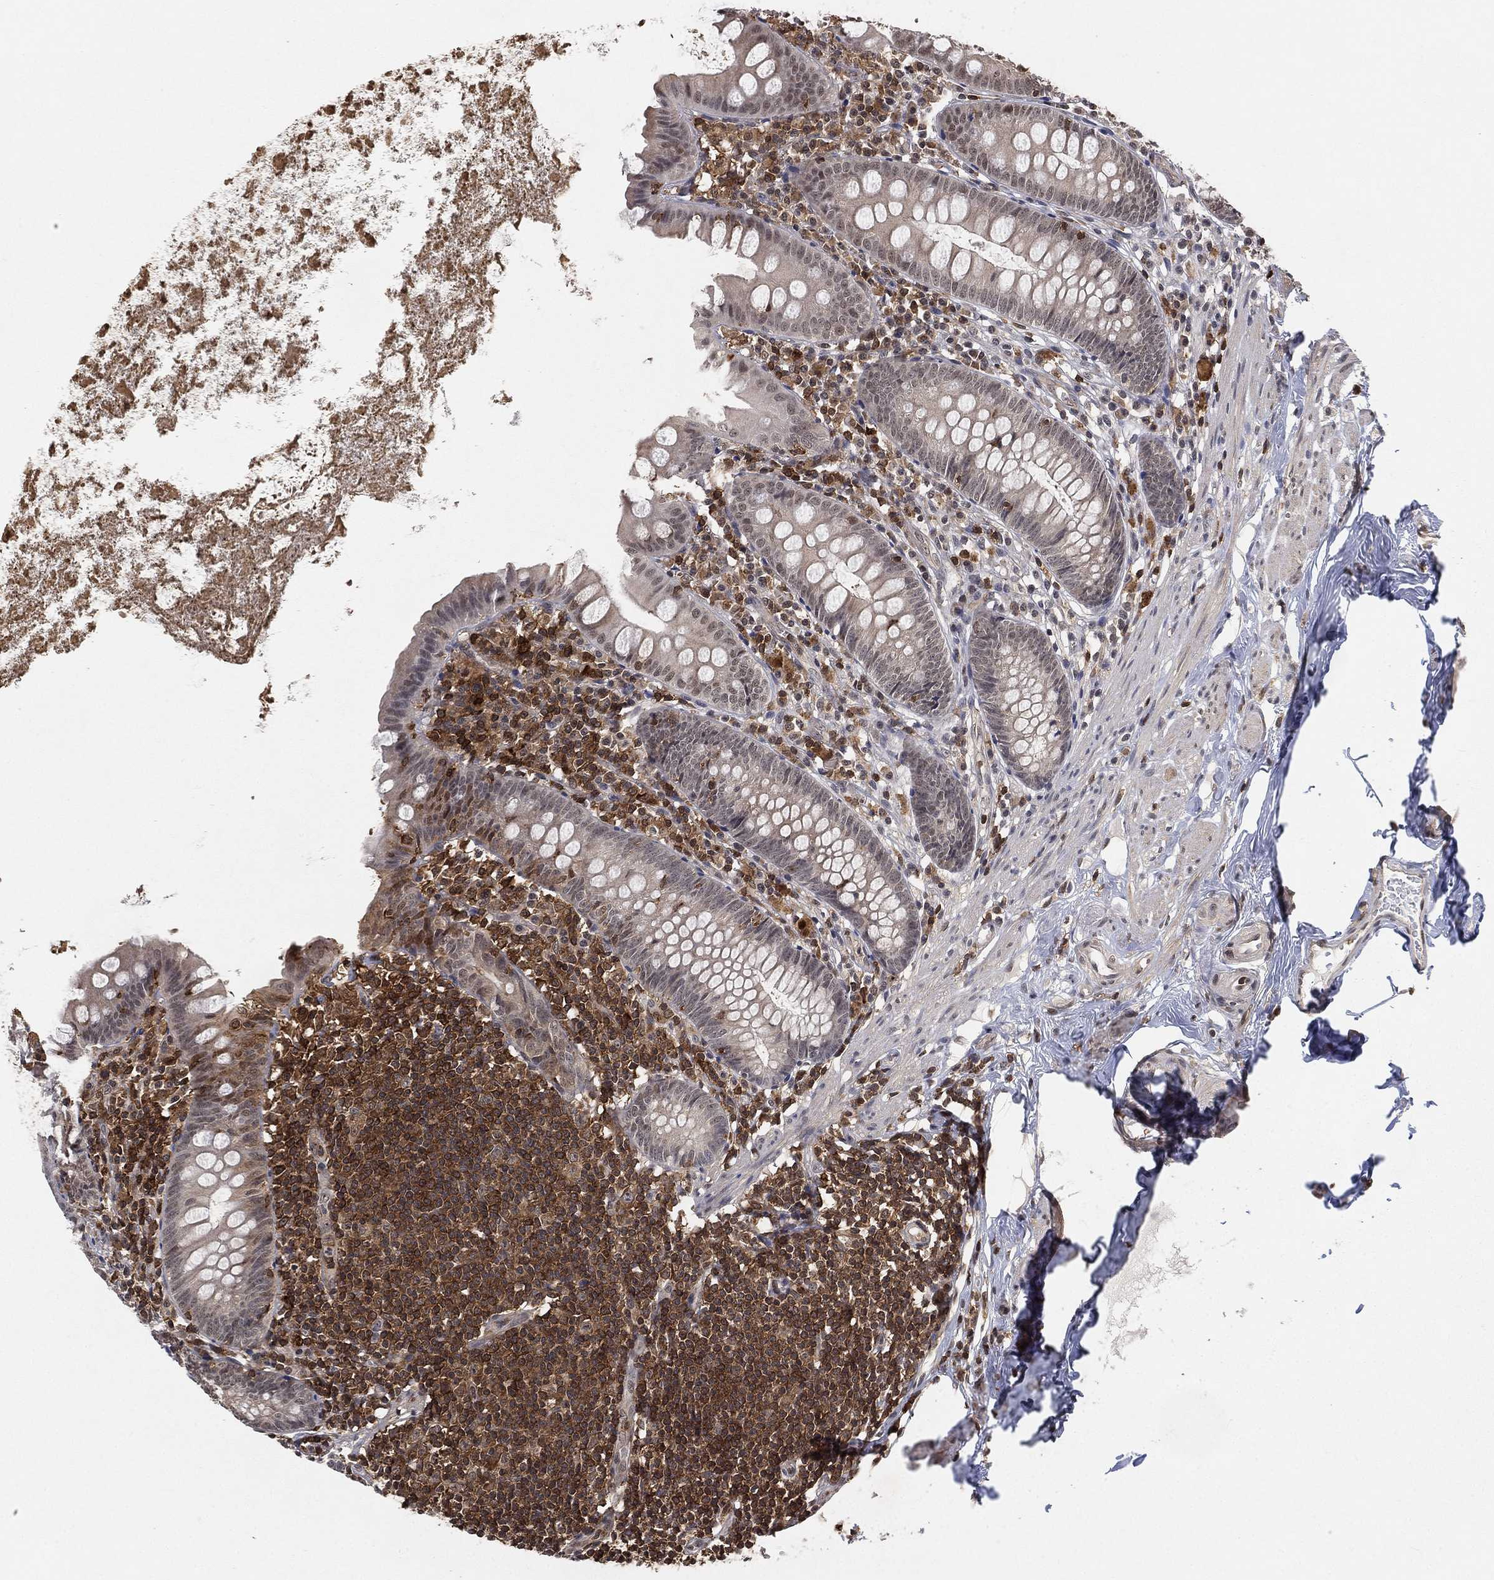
{"staining": {"intensity": "negative", "quantity": "none", "location": "none"}, "tissue": "appendix", "cell_type": "Glandular cells", "image_type": "normal", "snomed": [{"axis": "morphology", "description": "Normal tissue, NOS"}, {"axis": "topography", "description": "Appendix"}], "caption": "An immunohistochemistry (IHC) photomicrograph of benign appendix is shown. There is no staining in glandular cells of appendix. The staining was performed using DAB (3,3'-diaminobenzidine) to visualize the protein expression in brown, while the nuclei were stained in blue with hematoxylin (Magnification: 20x).", "gene": "WDR26", "patient": {"sex": "female", "age": 82}}